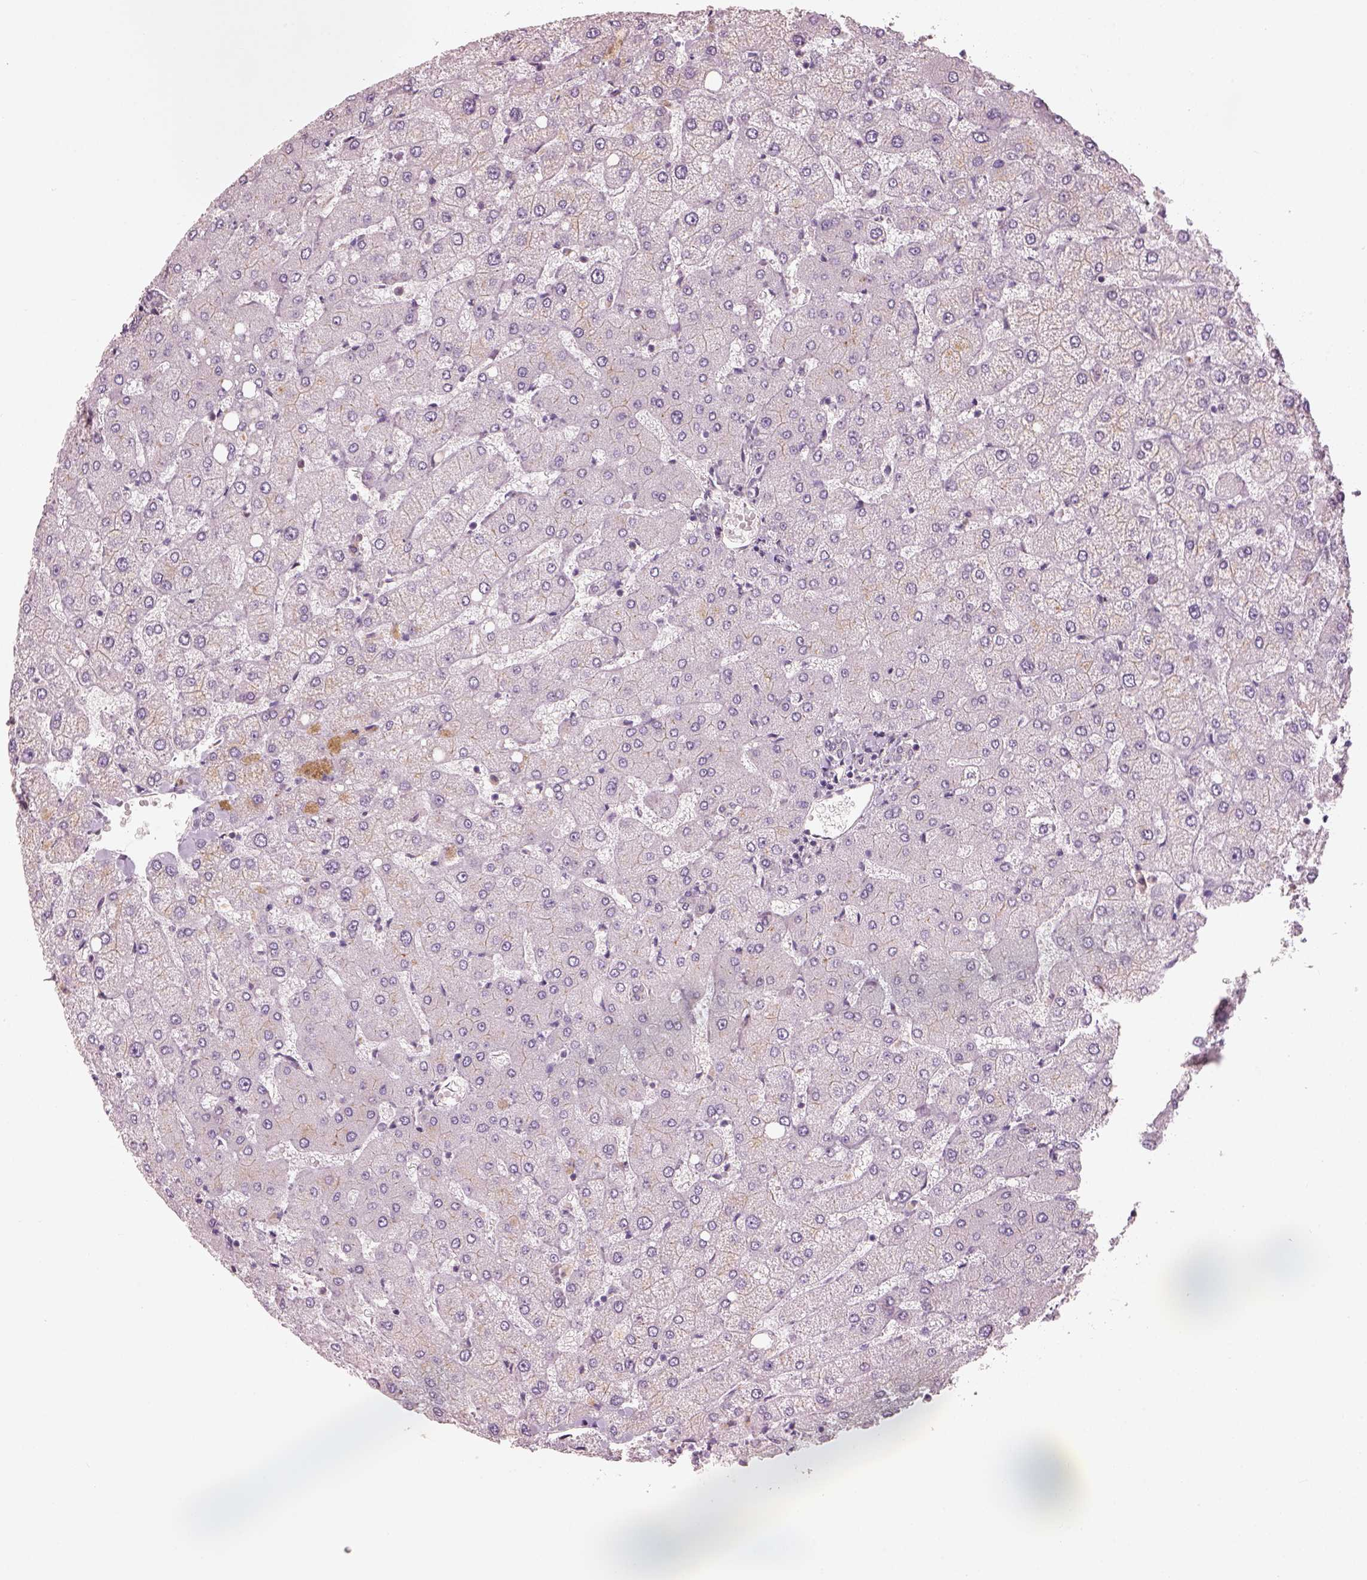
{"staining": {"intensity": "negative", "quantity": "none", "location": "none"}, "tissue": "liver", "cell_type": "Cholangiocytes", "image_type": "normal", "snomed": [{"axis": "morphology", "description": "Normal tissue, NOS"}, {"axis": "topography", "description": "Liver"}], "caption": "IHC image of benign human liver stained for a protein (brown), which demonstrates no positivity in cholangiocytes.", "gene": "CDS1", "patient": {"sex": "female", "age": 54}}